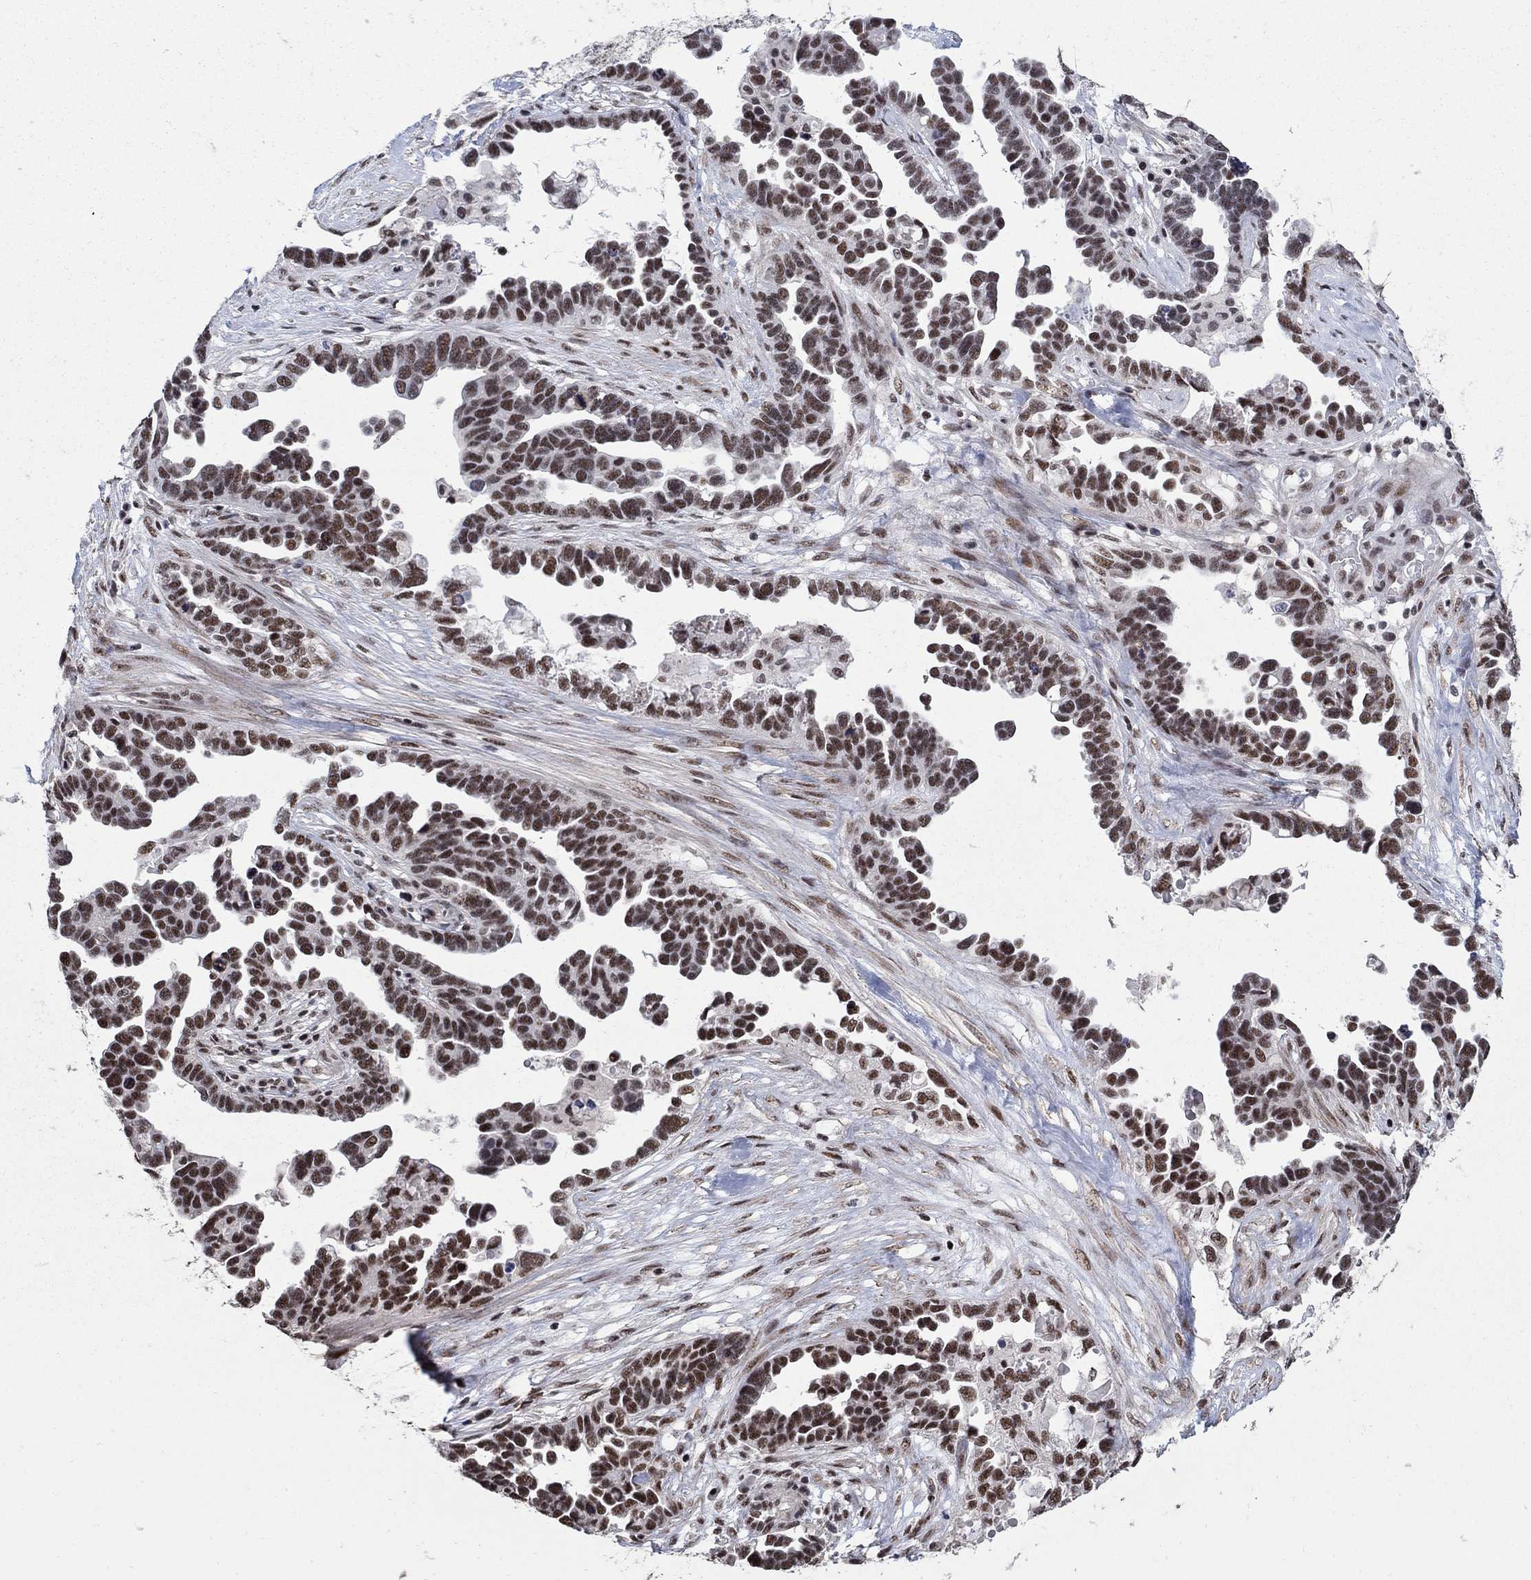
{"staining": {"intensity": "strong", "quantity": ">75%", "location": "nuclear"}, "tissue": "ovarian cancer", "cell_type": "Tumor cells", "image_type": "cancer", "snomed": [{"axis": "morphology", "description": "Cystadenocarcinoma, serous, NOS"}, {"axis": "topography", "description": "Ovary"}], "caption": "This photomicrograph displays ovarian serous cystadenocarcinoma stained with immunohistochemistry to label a protein in brown. The nuclear of tumor cells show strong positivity for the protein. Nuclei are counter-stained blue.", "gene": "PNISR", "patient": {"sex": "female", "age": 54}}